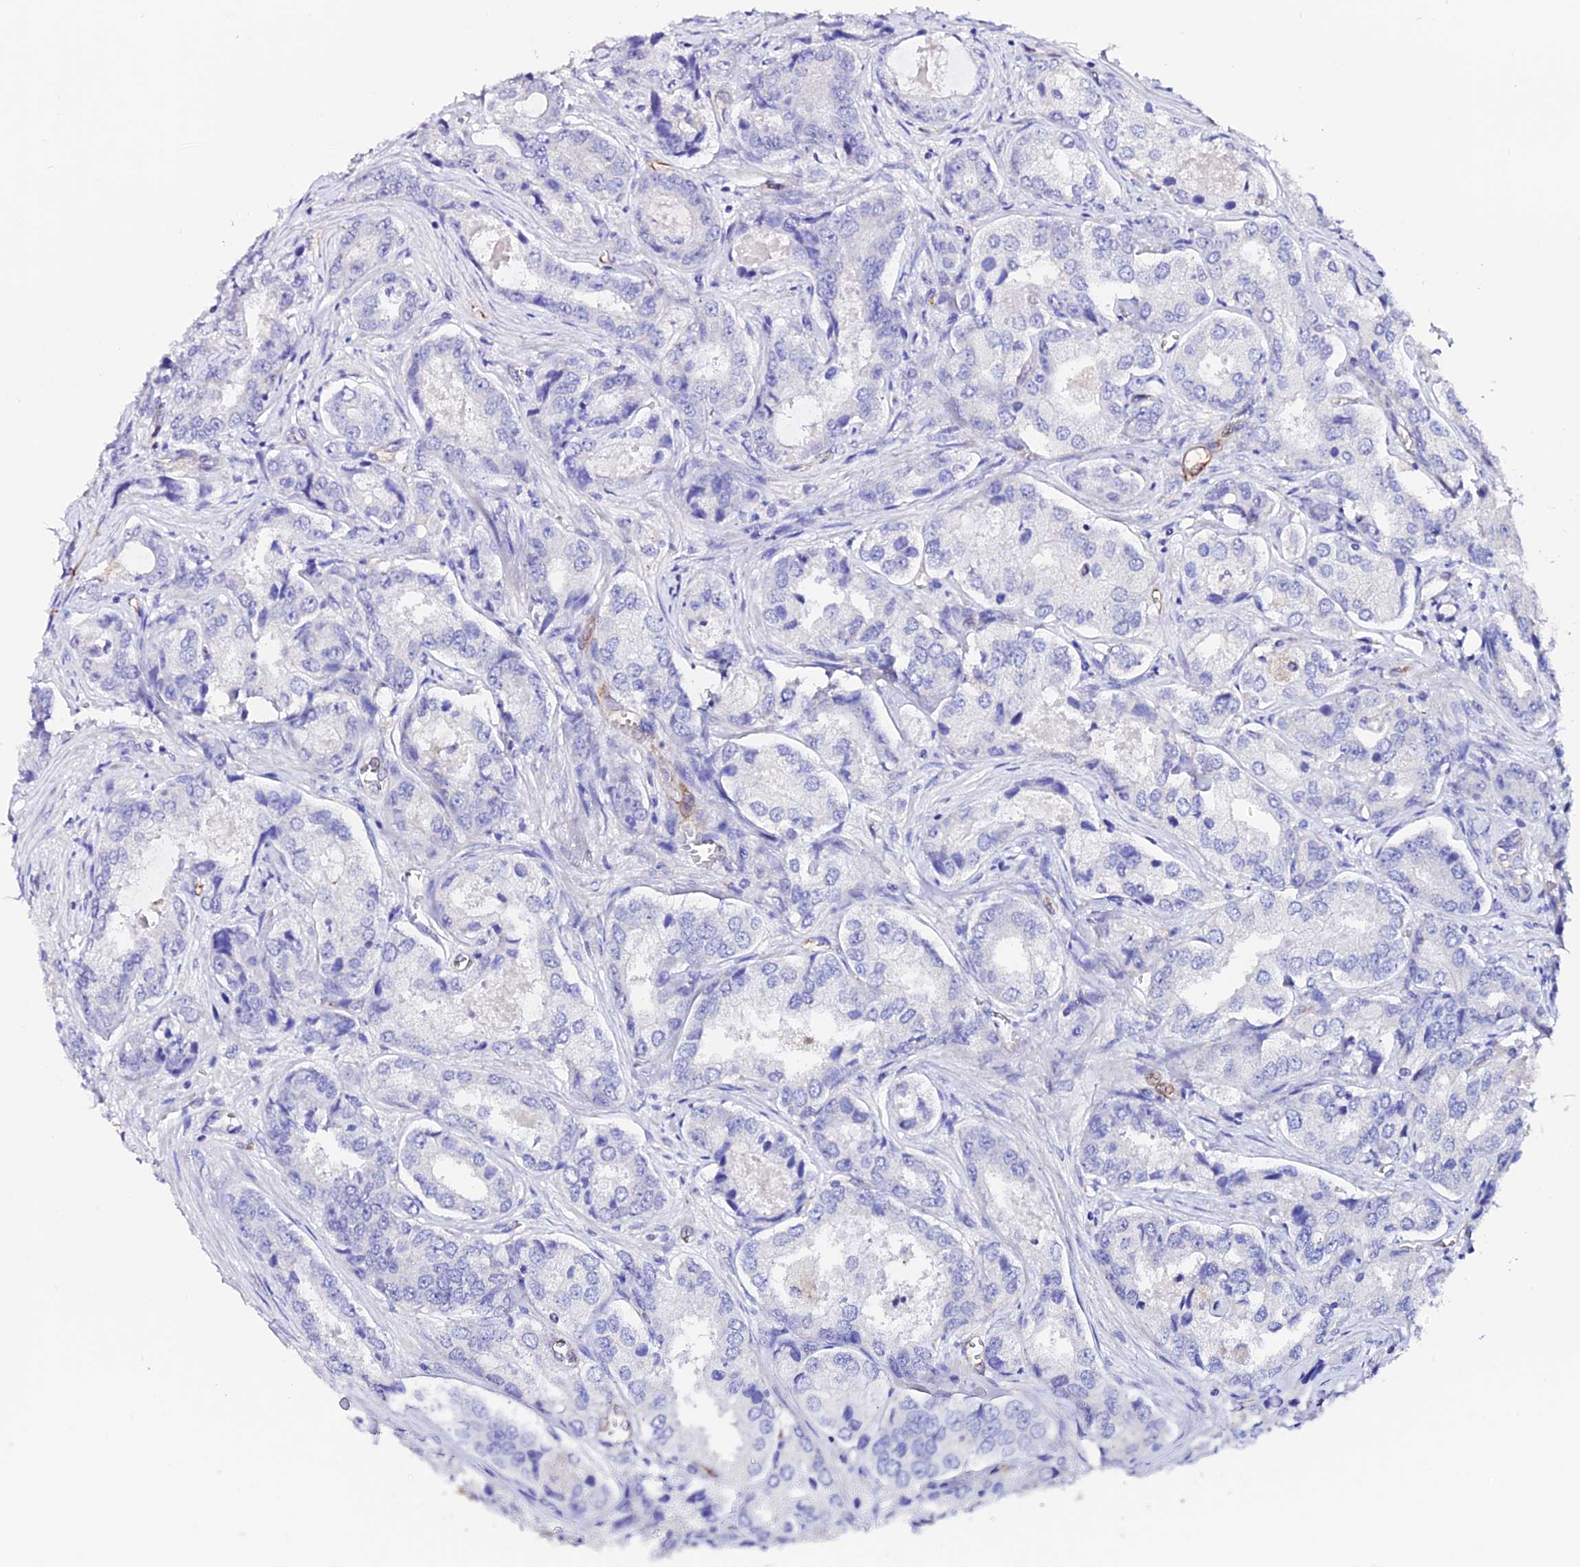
{"staining": {"intensity": "negative", "quantity": "none", "location": "none"}, "tissue": "prostate cancer", "cell_type": "Tumor cells", "image_type": "cancer", "snomed": [{"axis": "morphology", "description": "Adenocarcinoma, Low grade"}, {"axis": "topography", "description": "Prostate"}], "caption": "Immunohistochemistry of human adenocarcinoma (low-grade) (prostate) exhibits no staining in tumor cells.", "gene": "ESM1", "patient": {"sex": "male", "age": 68}}